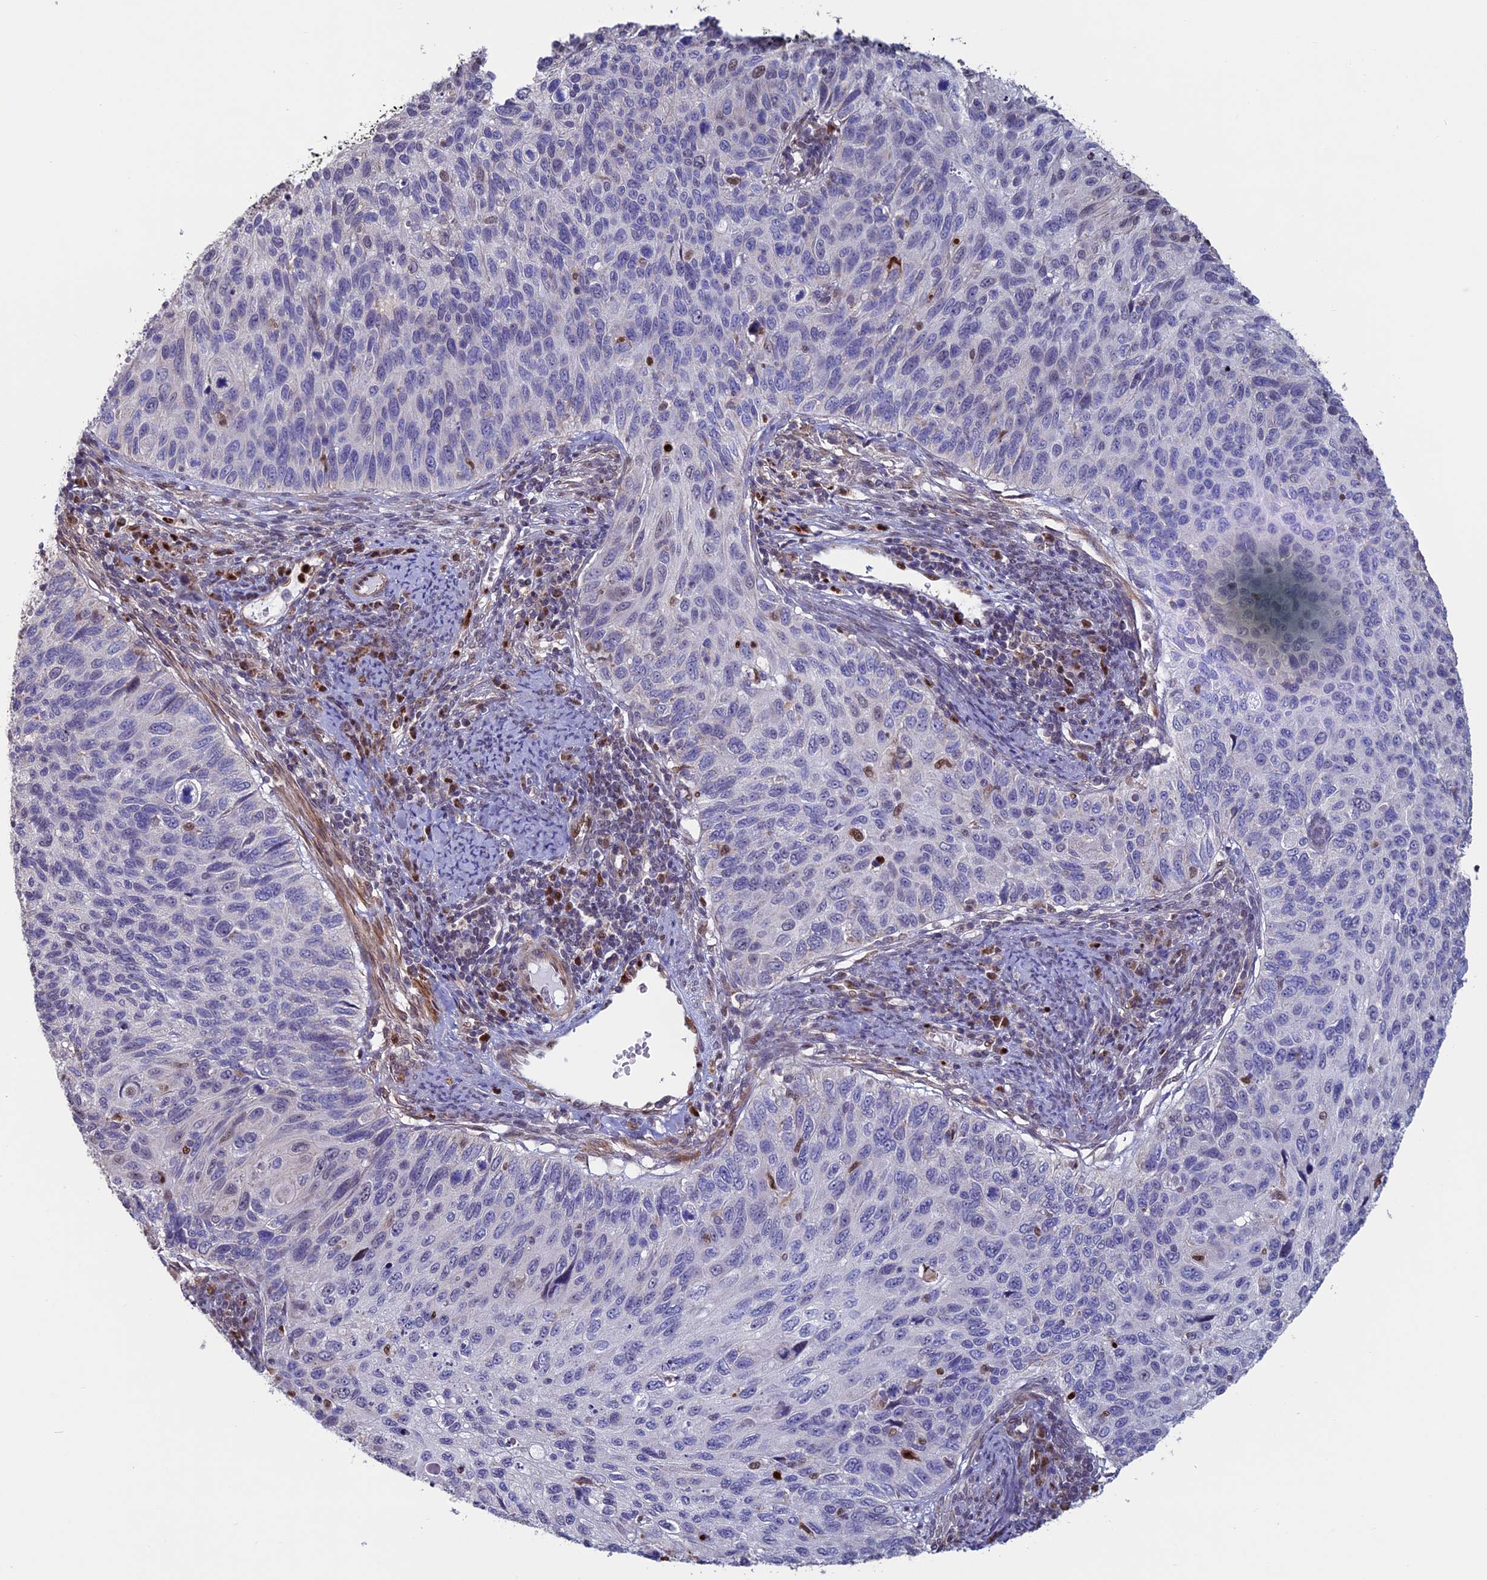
{"staining": {"intensity": "negative", "quantity": "none", "location": "none"}, "tissue": "cervical cancer", "cell_type": "Tumor cells", "image_type": "cancer", "snomed": [{"axis": "morphology", "description": "Squamous cell carcinoma, NOS"}, {"axis": "topography", "description": "Cervix"}], "caption": "A micrograph of human cervical cancer (squamous cell carcinoma) is negative for staining in tumor cells. (Brightfield microscopy of DAB immunohistochemistry at high magnification).", "gene": "ACSS1", "patient": {"sex": "female", "age": 70}}